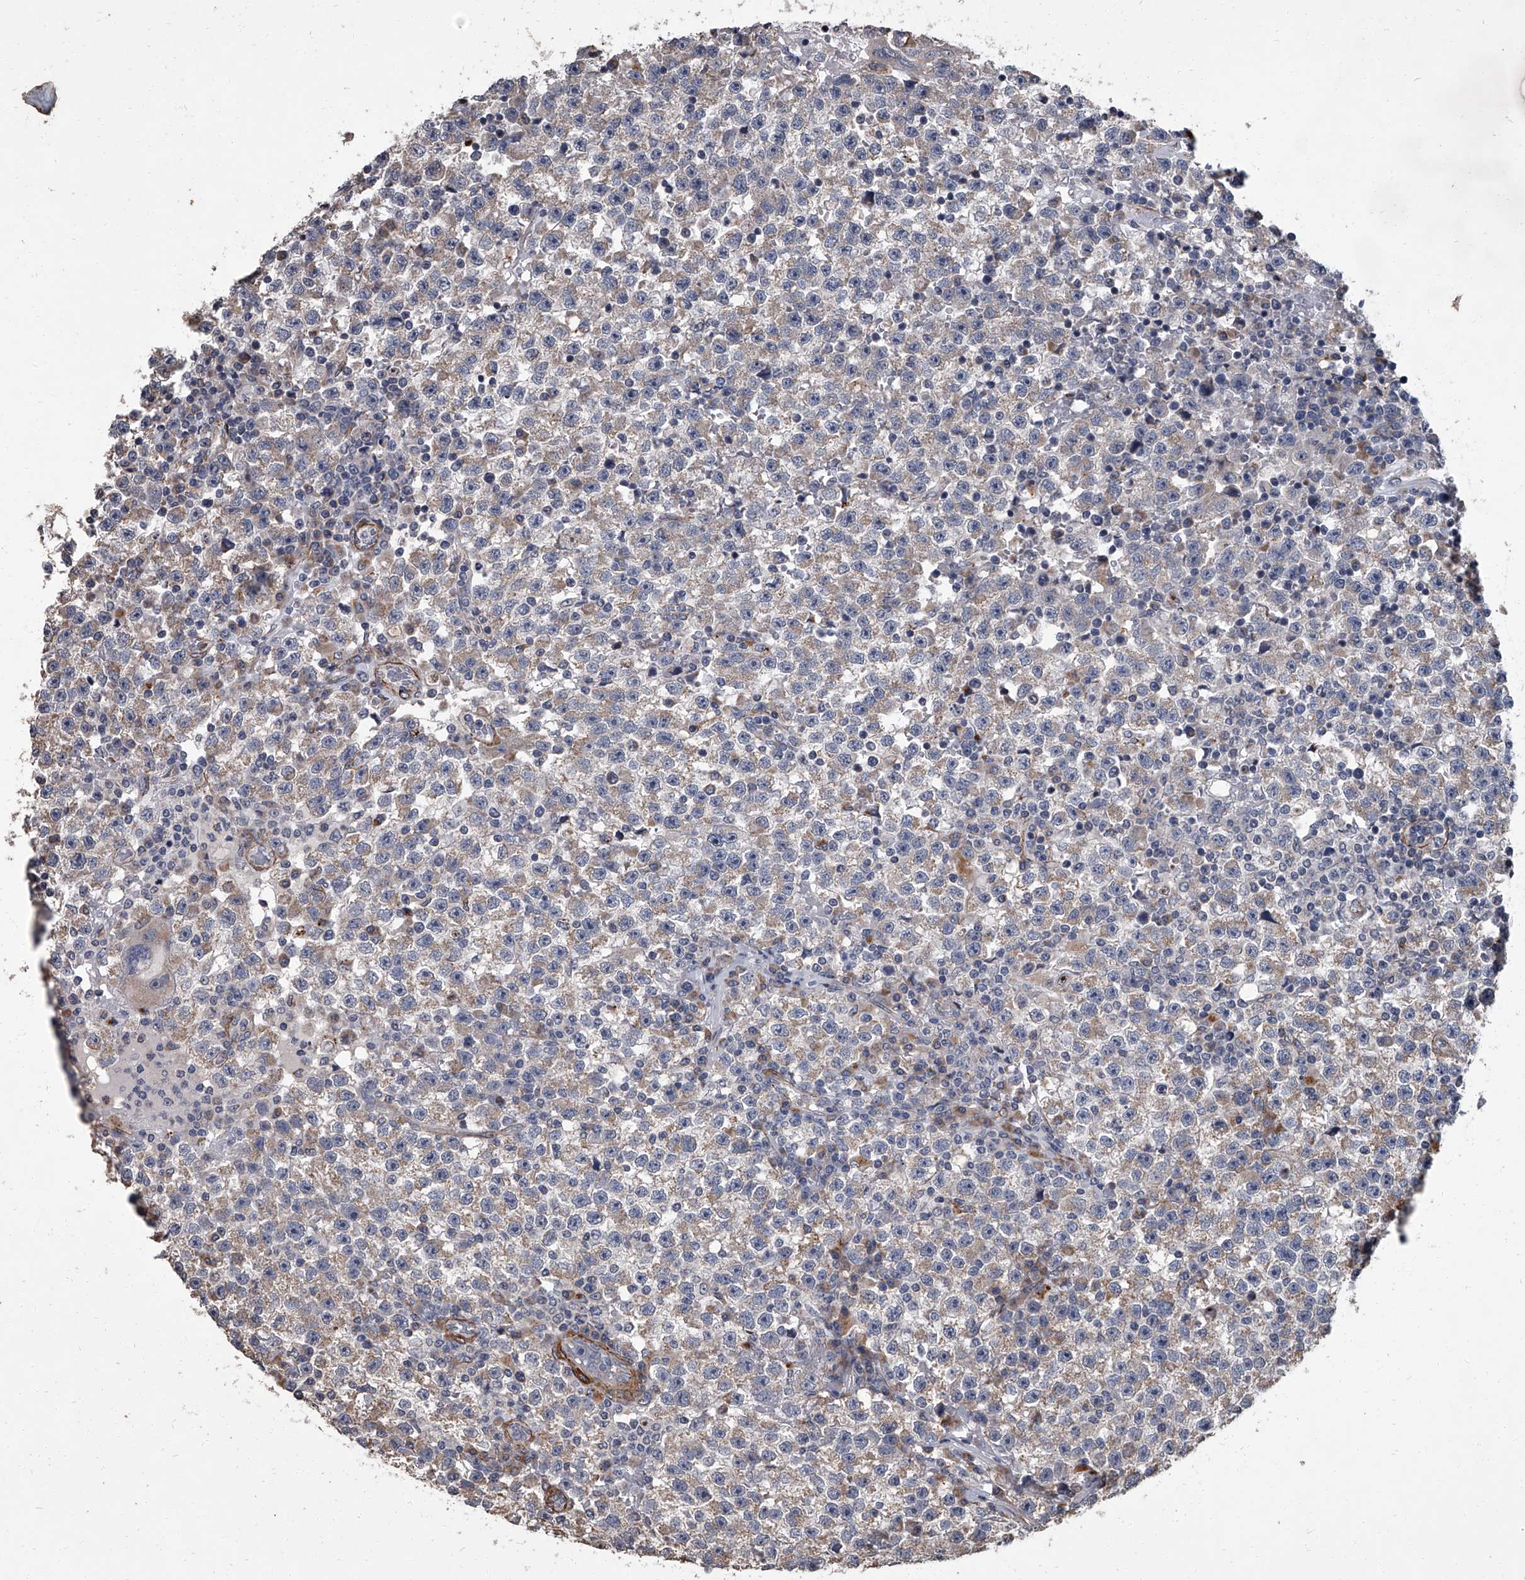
{"staining": {"intensity": "weak", "quantity": "<25%", "location": "cytoplasmic/membranous"}, "tissue": "testis cancer", "cell_type": "Tumor cells", "image_type": "cancer", "snomed": [{"axis": "morphology", "description": "Seminoma, NOS"}, {"axis": "topography", "description": "Testis"}], "caption": "The micrograph demonstrates no significant expression in tumor cells of testis cancer.", "gene": "SIRT4", "patient": {"sex": "male", "age": 22}}